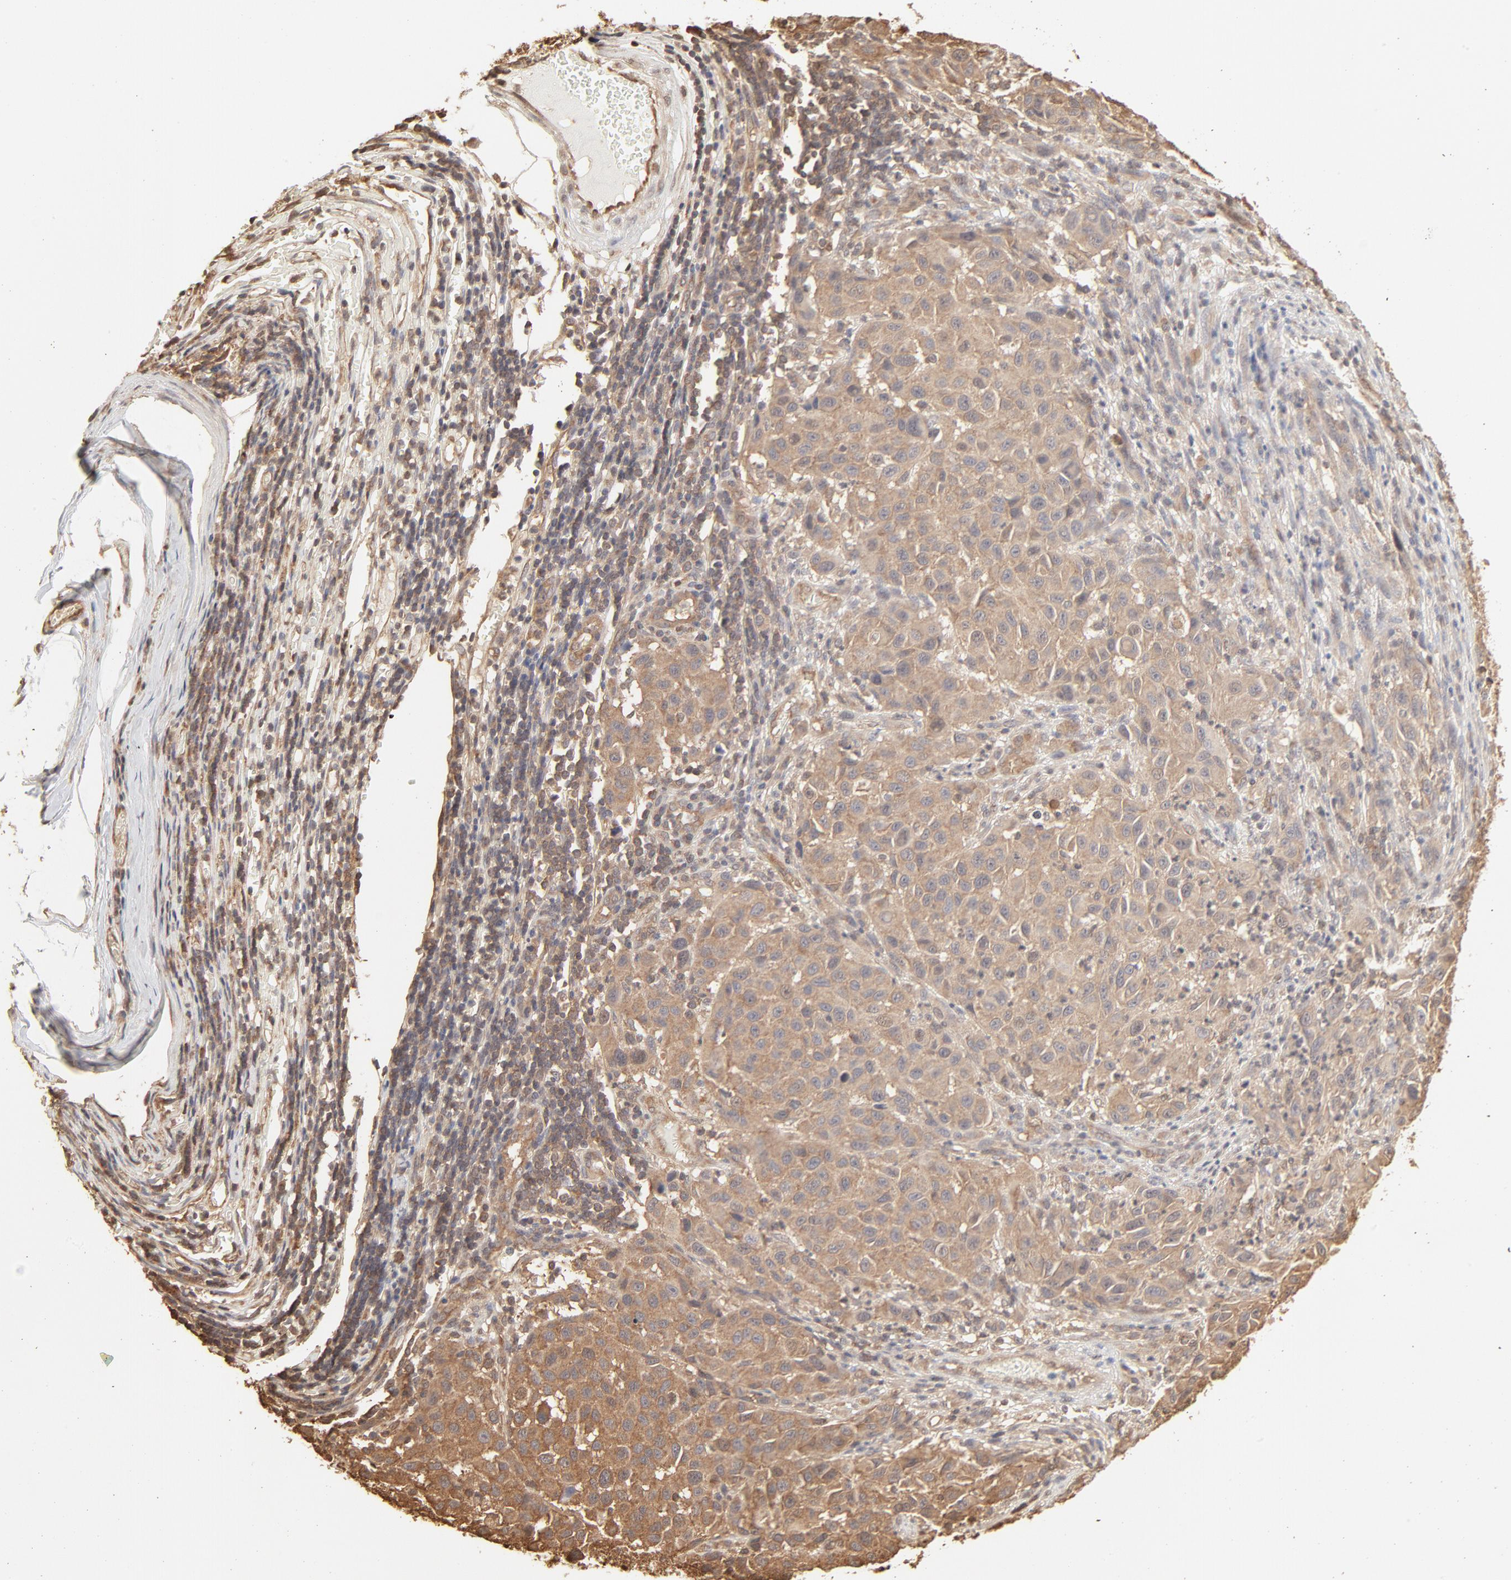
{"staining": {"intensity": "moderate", "quantity": ">75%", "location": "cytoplasmic/membranous,nuclear"}, "tissue": "melanoma", "cell_type": "Tumor cells", "image_type": "cancer", "snomed": [{"axis": "morphology", "description": "Malignant melanoma, Metastatic site"}, {"axis": "topography", "description": "Lymph node"}], "caption": "Protein expression by immunohistochemistry (IHC) shows moderate cytoplasmic/membranous and nuclear expression in about >75% of tumor cells in malignant melanoma (metastatic site).", "gene": "PPP2CA", "patient": {"sex": "male", "age": 61}}